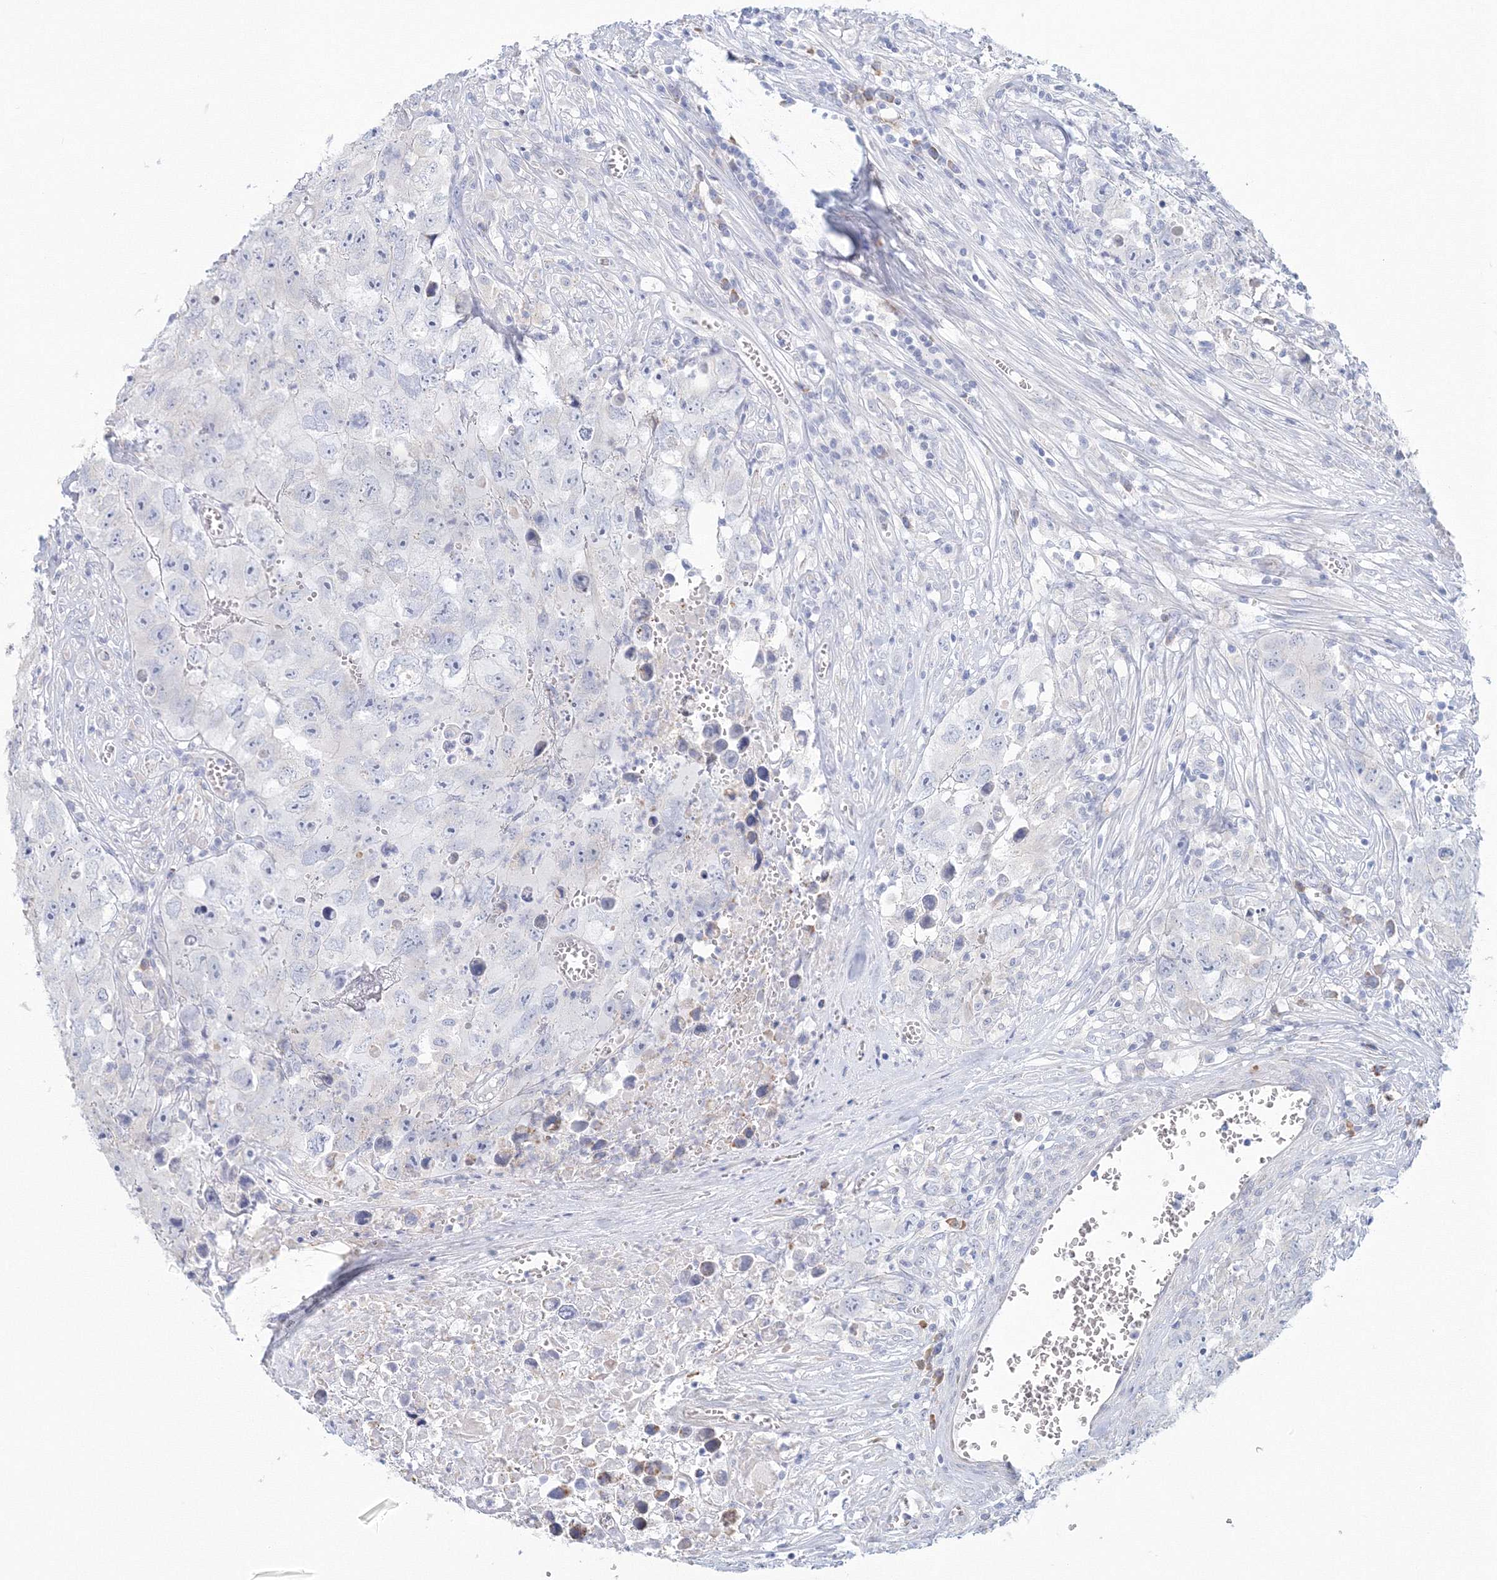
{"staining": {"intensity": "negative", "quantity": "none", "location": "none"}, "tissue": "testis cancer", "cell_type": "Tumor cells", "image_type": "cancer", "snomed": [{"axis": "morphology", "description": "Seminoma, NOS"}, {"axis": "morphology", "description": "Carcinoma, Embryonal, NOS"}, {"axis": "topography", "description": "Testis"}], "caption": "A photomicrograph of human testis seminoma is negative for staining in tumor cells.", "gene": "VSIG1", "patient": {"sex": "male", "age": 43}}